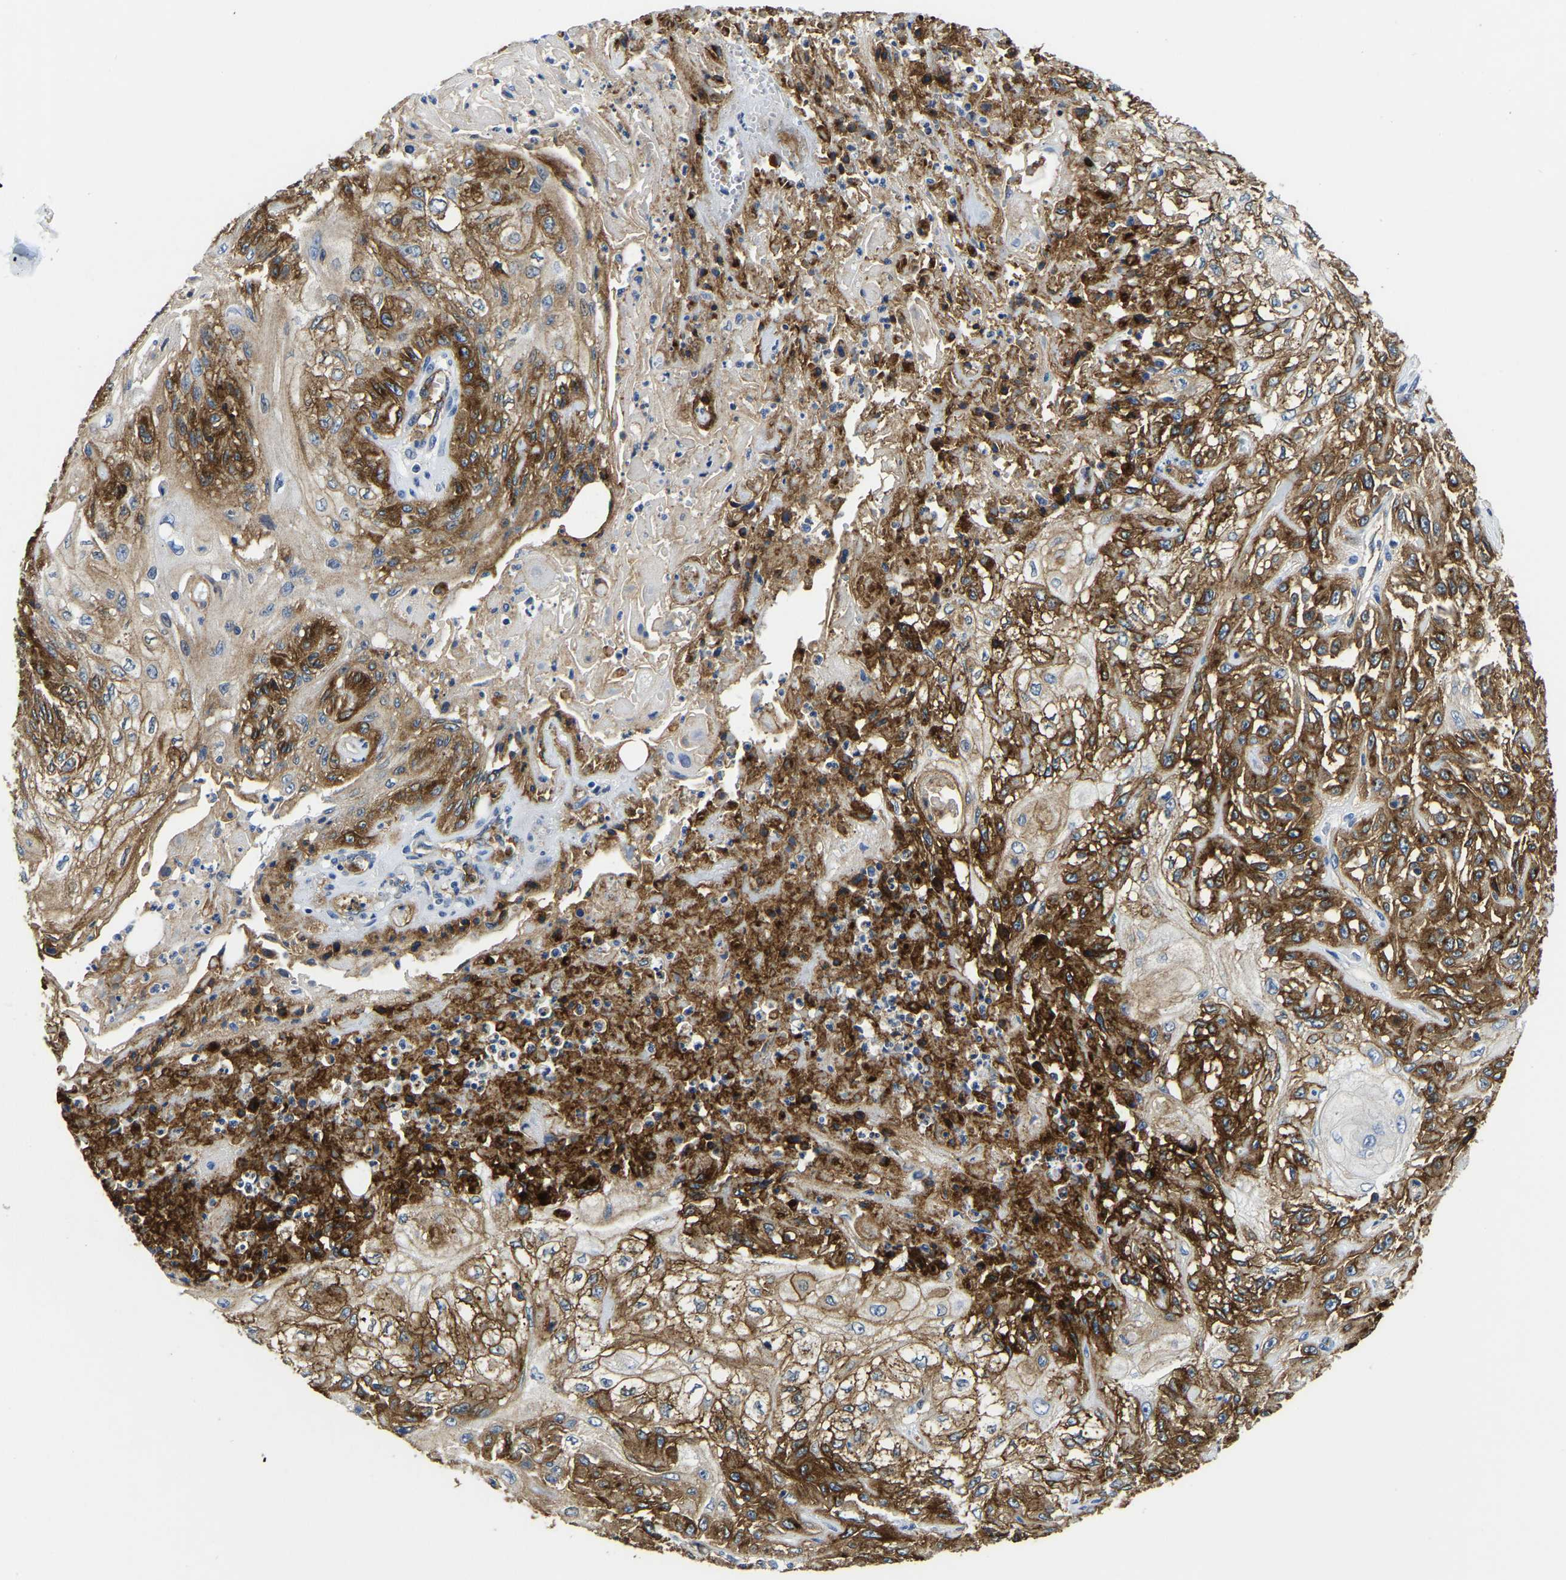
{"staining": {"intensity": "moderate", "quantity": ">75%", "location": "cytoplasmic/membranous"}, "tissue": "skin cancer", "cell_type": "Tumor cells", "image_type": "cancer", "snomed": [{"axis": "morphology", "description": "Squamous cell carcinoma, NOS"}, {"axis": "morphology", "description": "Squamous cell carcinoma, metastatic, NOS"}, {"axis": "topography", "description": "Skin"}, {"axis": "topography", "description": "Lymph node"}], "caption": "Moderate cytoplasmic/membranous expression is seen in approximately >75% of tumor cells in metastatic squamous cell carcinoma (skin).", "gene": "ITGA2", "patient": {"sex": "male", "age": 75}}